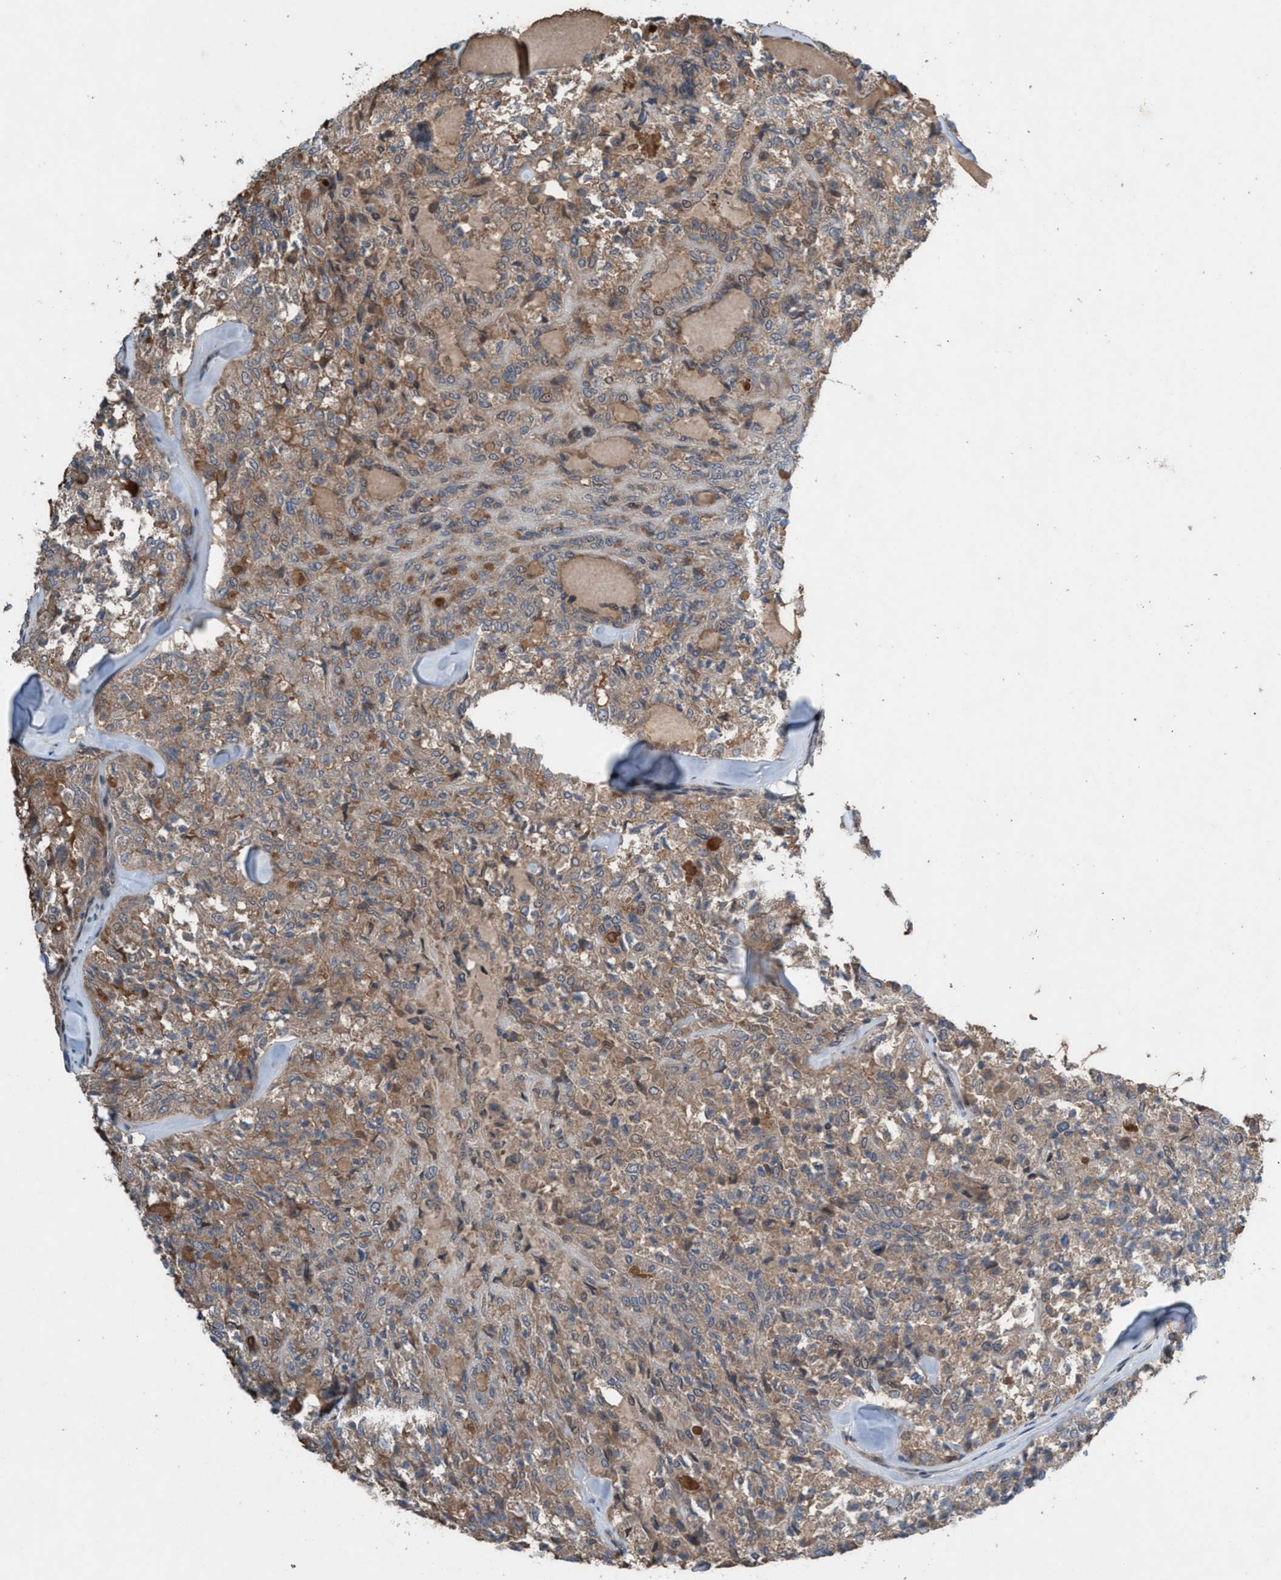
{"staining": {"intensity": "moderate", "quantity": ">75%", "location": "cytoplasmic/membranous"}, "tissue": "thyroid cancer", "cell_type": "Tumor cells", "image_type": "cancer", "snomed": [{"axis": "morphology", "description": "Follicular adenoma carcinoma, NOS"}, {"axis": "topography", "description": "Thyroid gland"}], "caption": "Thyroid cancer (follicular adenoma carcinoma) was stained to show a protein in brown. There is medium levels of moderate cytoplasmic/membranous staining in about >75% of tumor cells. The staining was performed using DAB, with brown indicating positive protein expression. Nuclei are stained blue with hematoxylin.", "gene": "NISCH", "patient": {"sex": "male", "age": 75}}